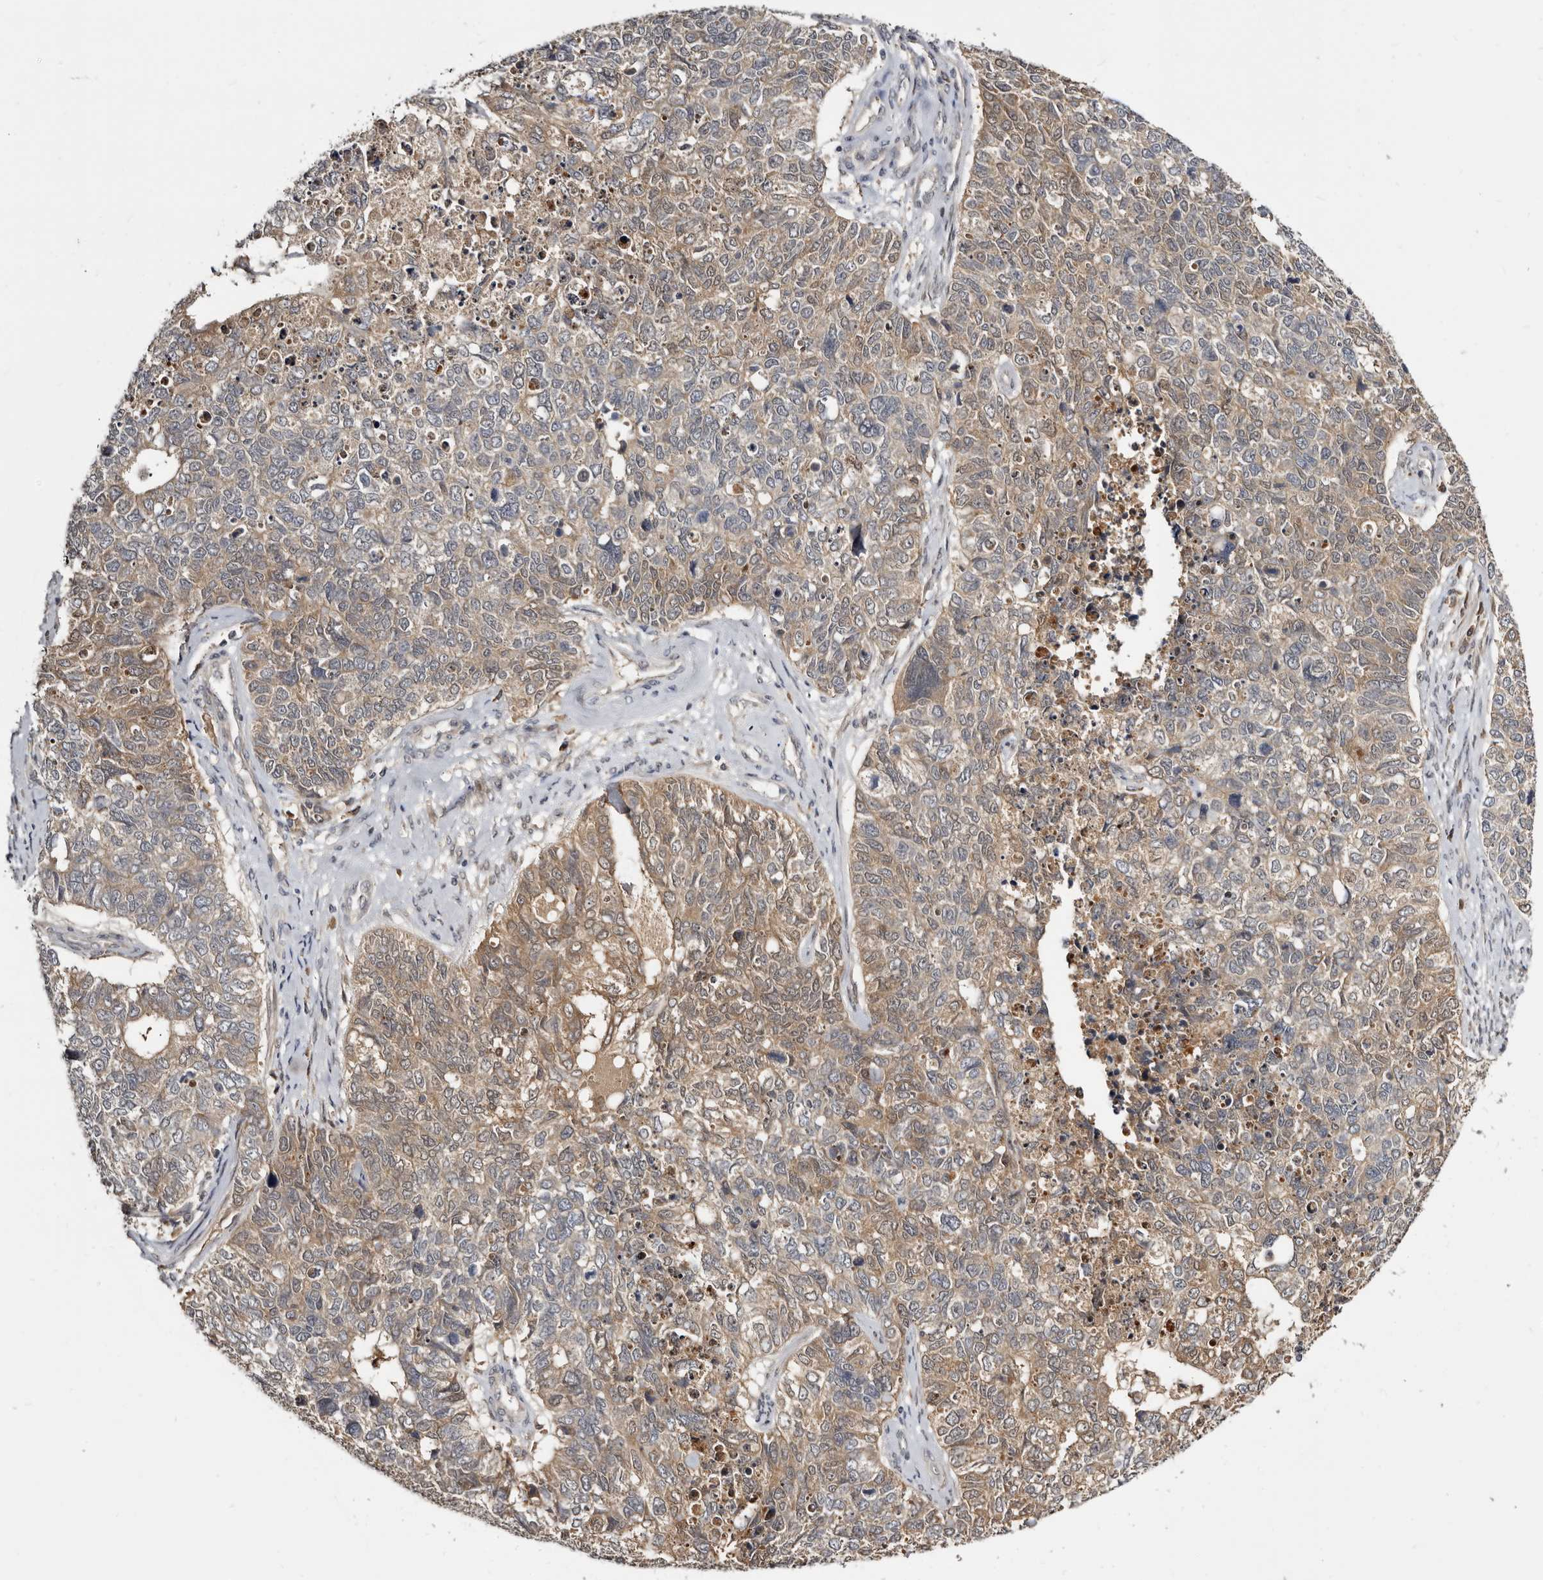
{"staining": {"intensity": "weak", "quantity": ">75%", "location": "cytoplasmic/membranous"}, "tissue": "cervical cancer", "cell_type": "Tumor cells", "image_type": "cancer", "snomed": [{"axis": "morphology", "description": "Squamous cell carcinoma, NOS"}, {"axis": "topography", "description": "Cervix"}], "caption": "Brown immunohistochemical staining in cervical cancer (squamous cell carcinoma) shows weak cytoplasmic/membranous staining in approximately >75% of tumor cells.", "gene": "INAVA", "patient": {"sex": "female", "age": 63}}